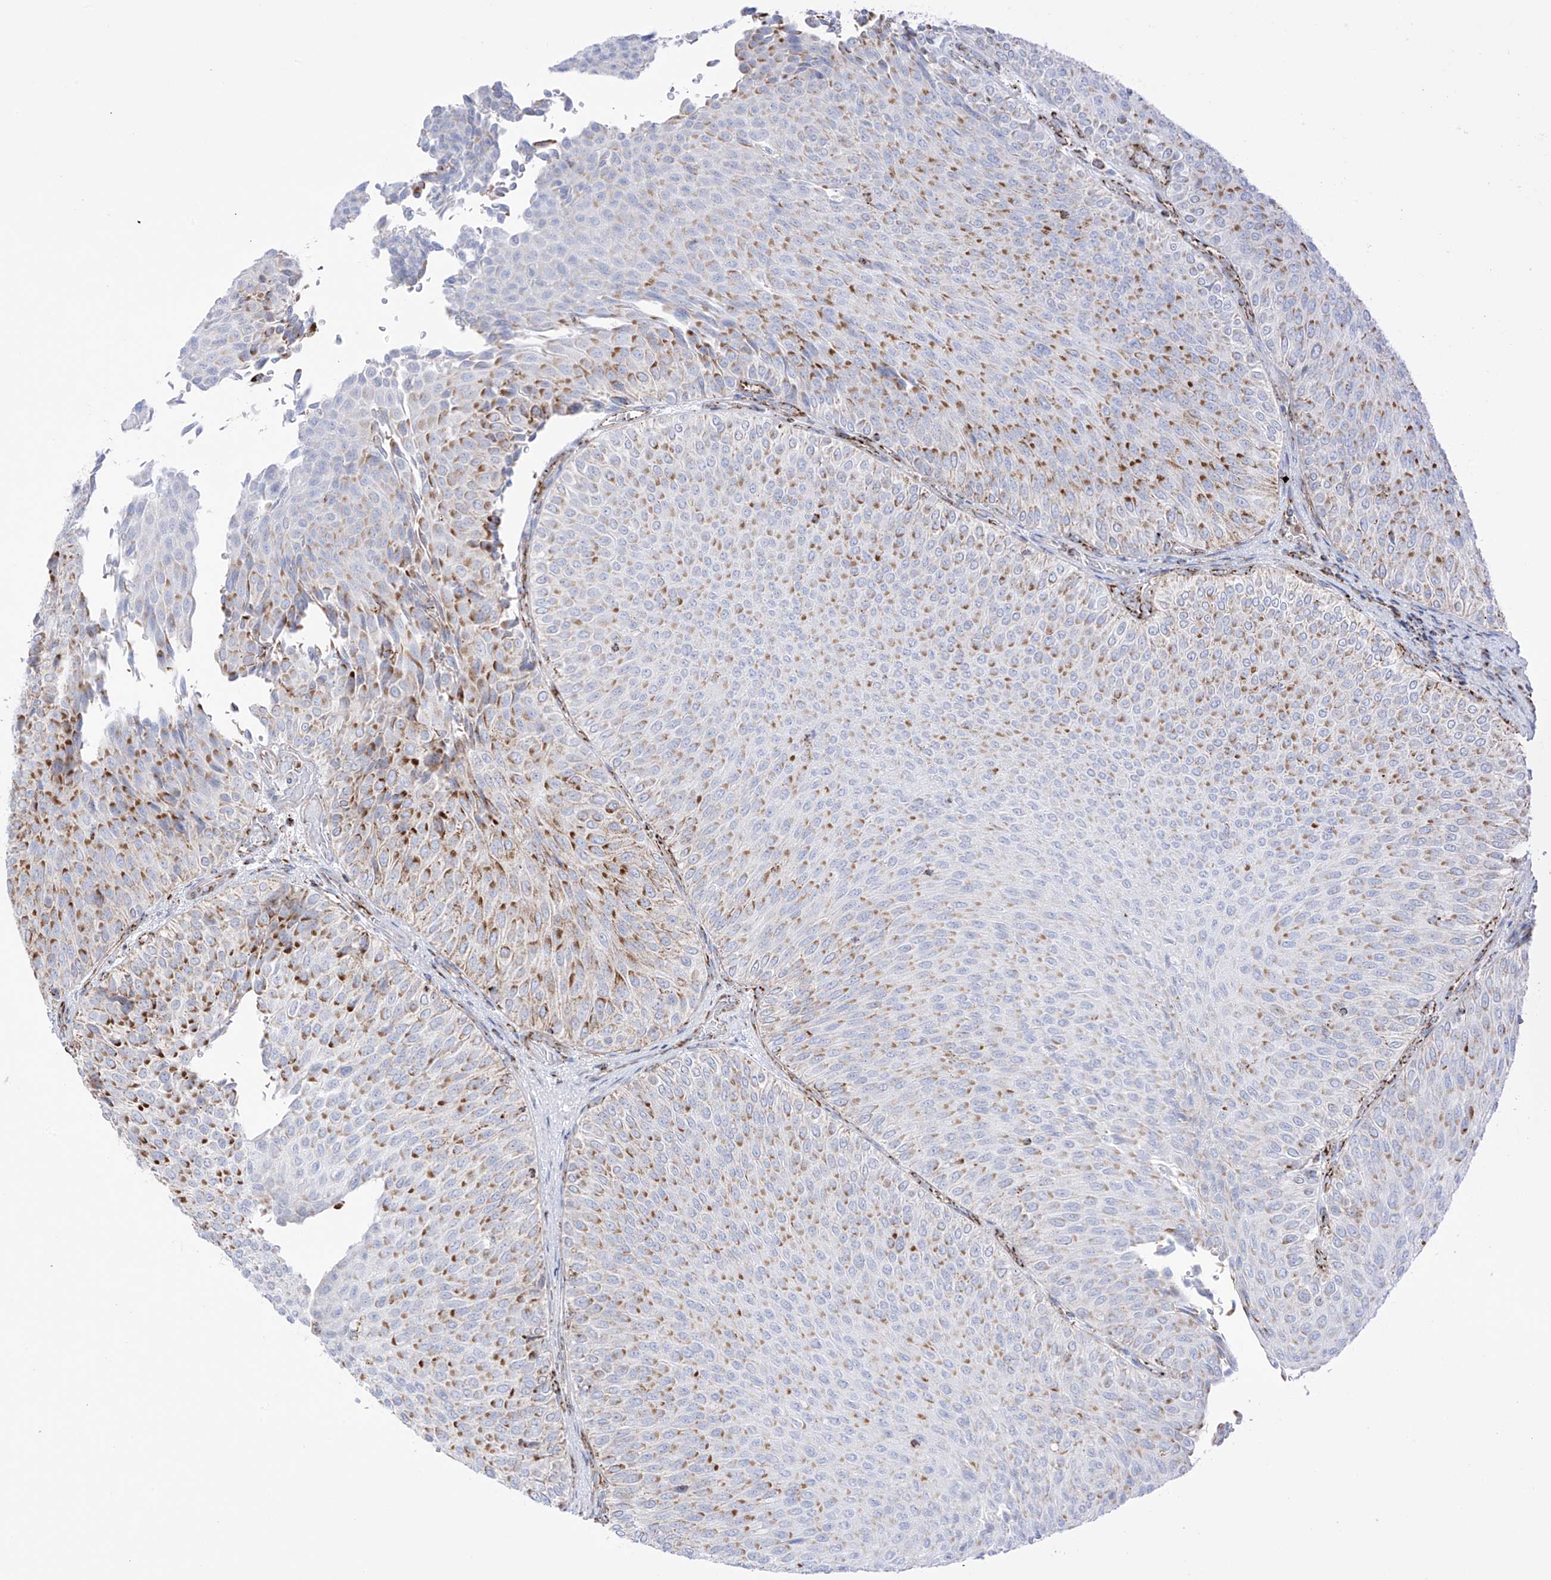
{"staining": {"intensity": "moderate", "quantity": "25%-75%", "location": "cytoplasmic/membranous"}, "tissue": "urothelial cancer", "cell_type": "Tumor cells", "image_type": "cancer", "snomed": [{"axis": "morphology", "description": "Urothelial carcinoma, Low grade"}, {"axis": "topography", "description": "Urinary bladder"}], "caption": "A brown stain highlights moderate cytoplasmic/membranous expression of a protein in human urothelial cancer tumor cells.", "gene": "XKR3", "patient": {"sex": "male", "age": 78}}